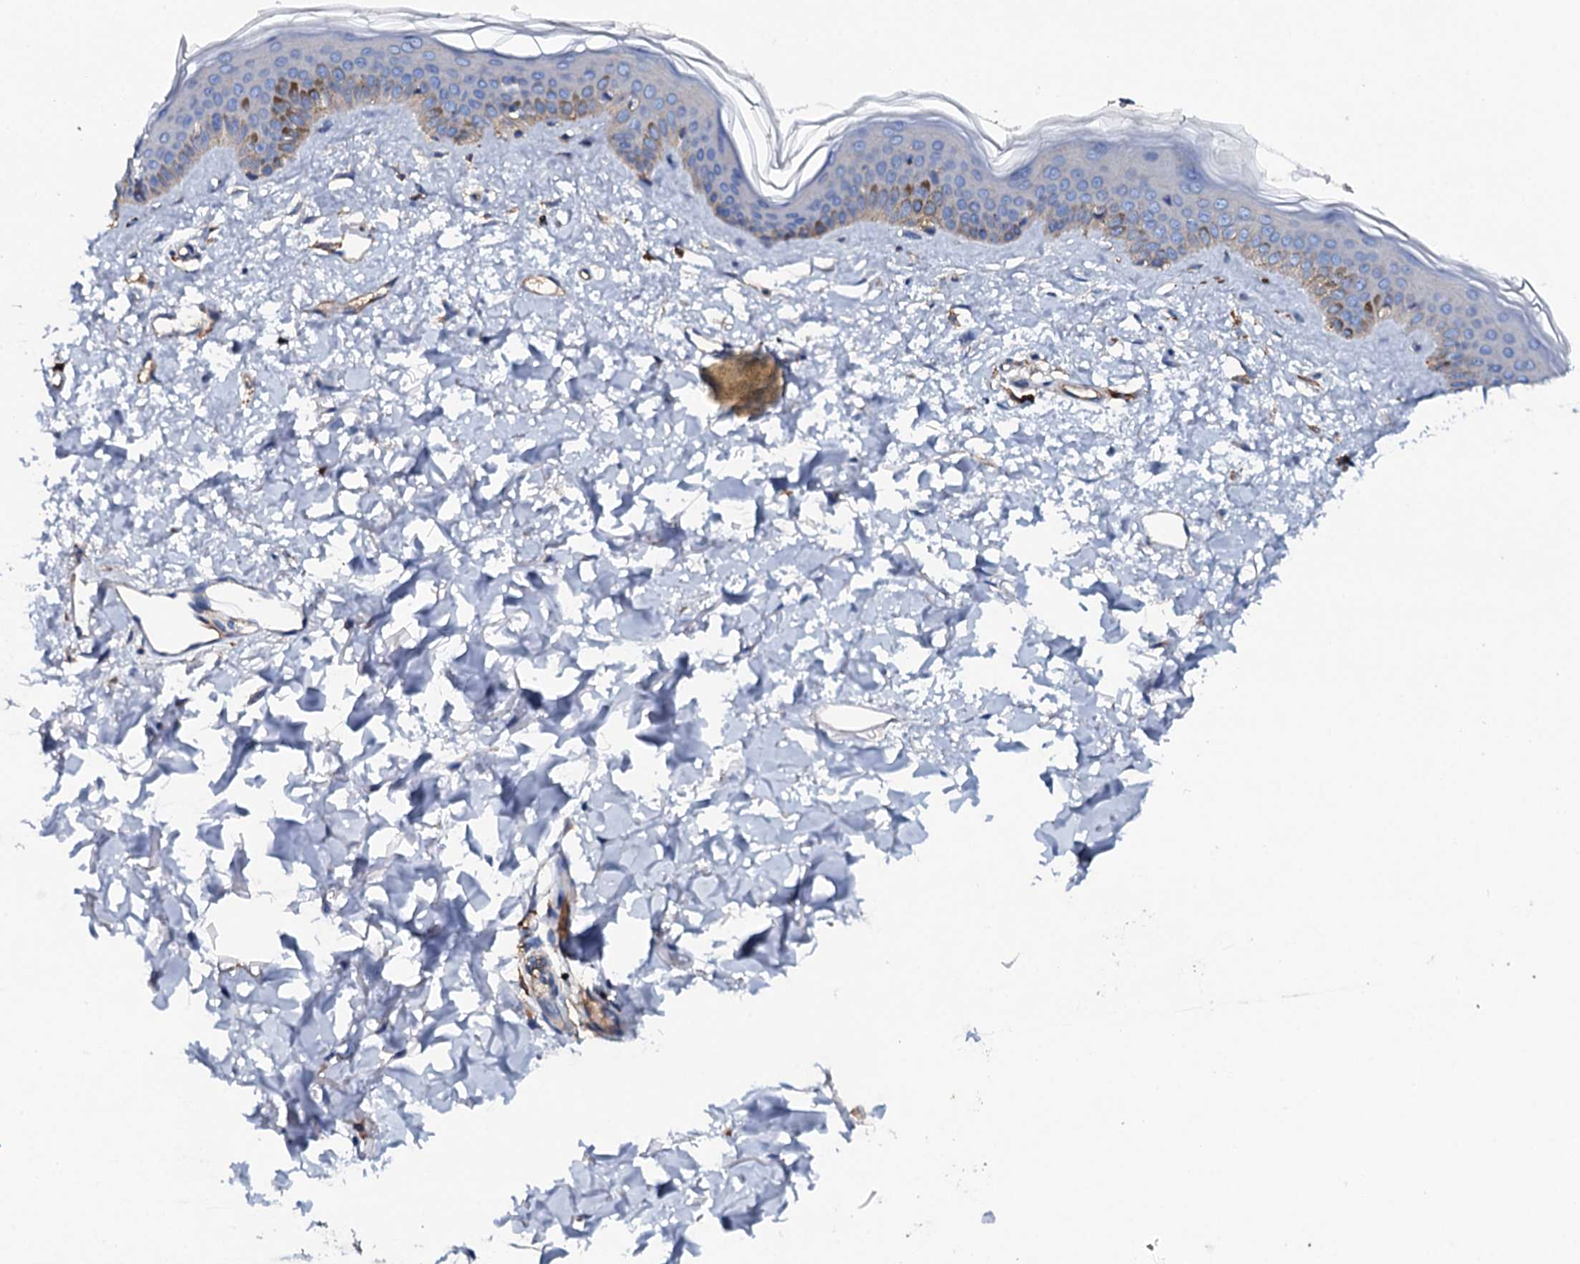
{"staining": {"intensity": "weak", "quantity": ">75%", "location": "cytoplasmic/membranous"}, "tissue": "skin", "cell_type": "Fibroblasts", "image_type": "normal", "snomed": [{"axis": "morphology", "description": "Normal tissue, NOS"}, {"axis": "topography", "description": "Skin"}], "caption": "Immunohistochemistry (IHC) of unremarkable human skin reveals low levels of weak cytoplasmic/membranous expression in about >75% of fibroblasts. (DAB (3,3'-diaminobenzidine) IHC with brightfield microscopy, high magnification).", "gene": "MS4A4E", "patient": {"sex": "female", "age": 58}}